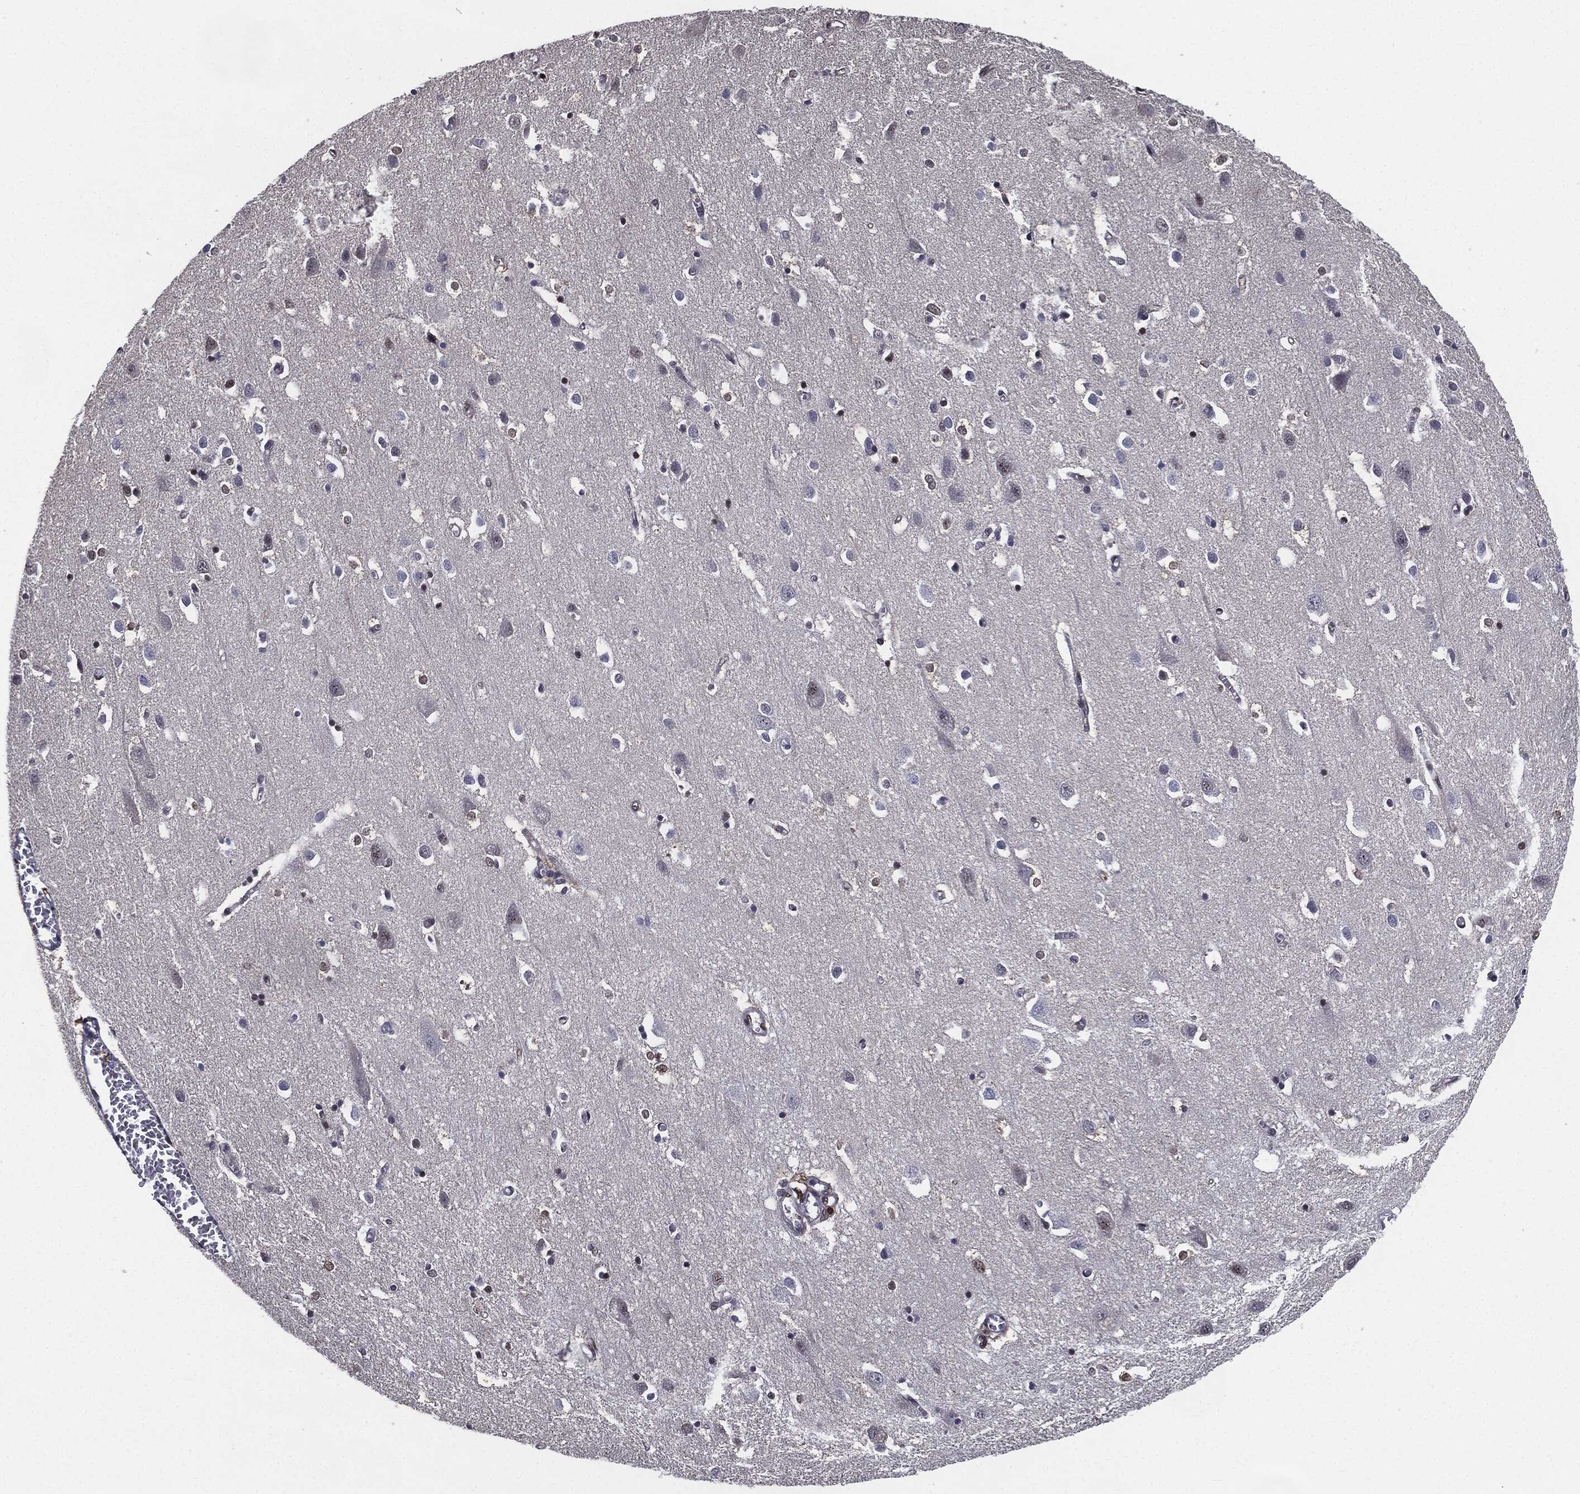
{"staining": {"intensity": "strong", "quantity": ">75%", "location": "nuclear"}, "tissue": "cerebral cortex", "cell_type": "Endothelial cells", "image_type": "normal", "snomed": [{"axis": "morphology", "description": "Normal tissue, NOS"}, {"axis": "topography", "description": "Cerebral cortex"}], "caption": "This is an image of immunohistochemistry (IHC) staining of normal cerebral cortex, which shows strong positivity in the nuclear of endothelial cells.", "gene": "JUN", "patient": {"sex": "male", "age": 70}}